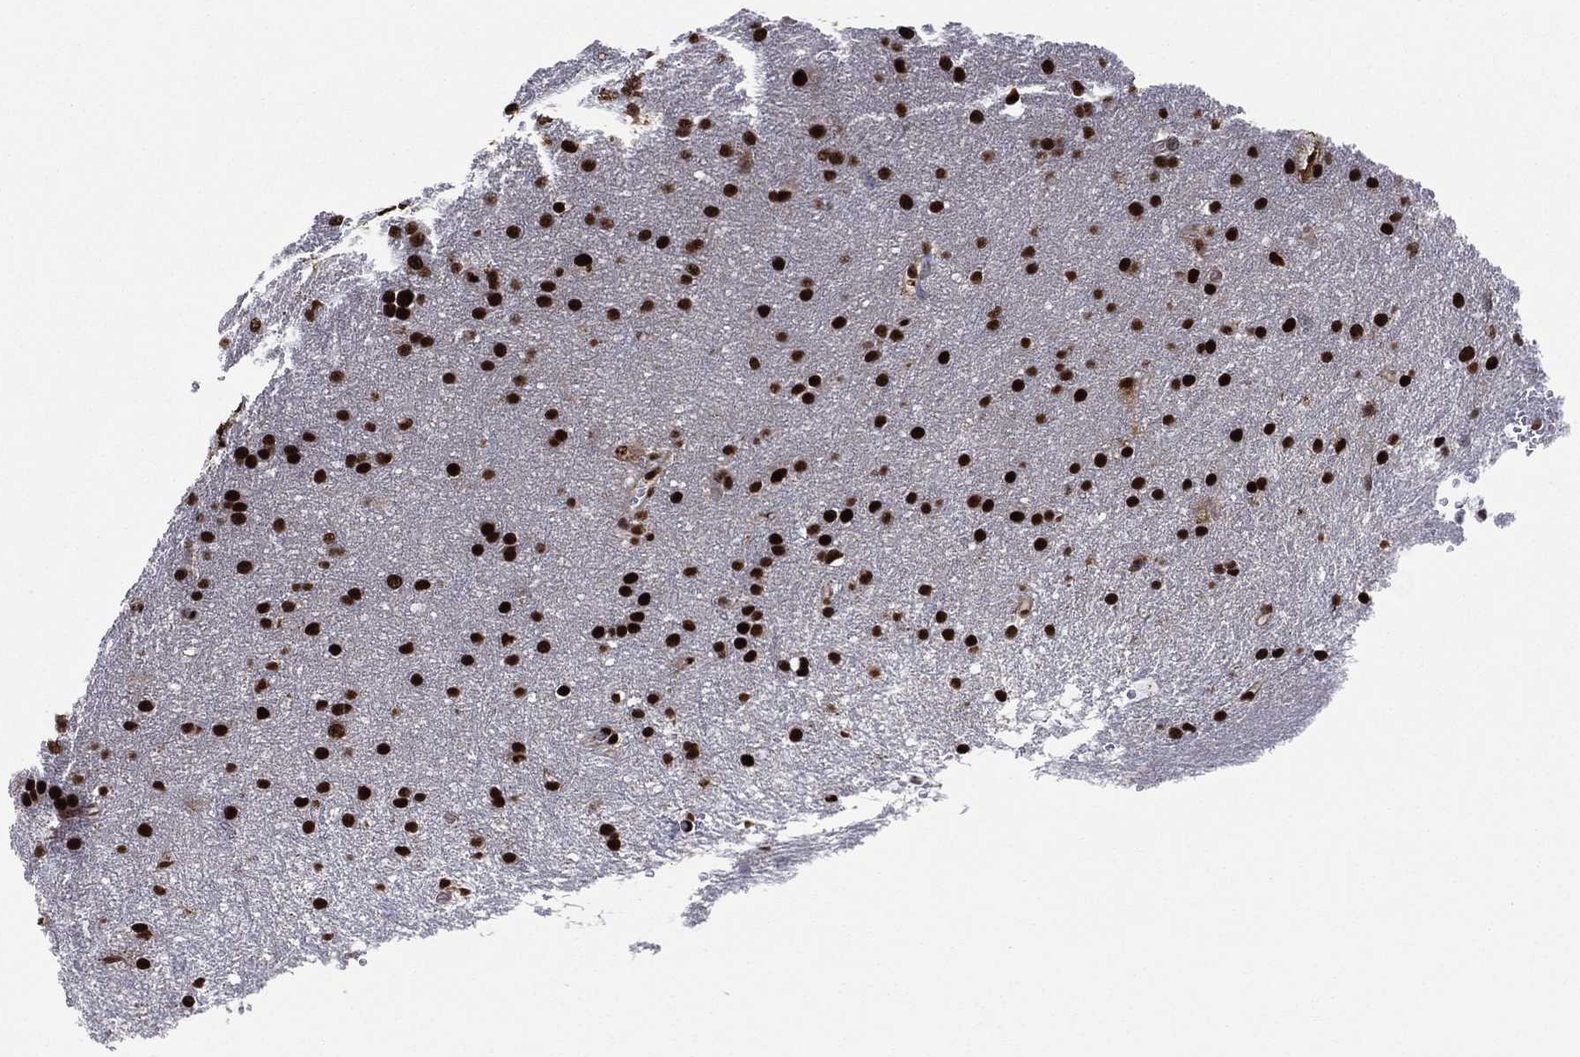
{"staining": {"intensity": "strong", "quantity": ">75%", "location": "nuclear"}, "tissue": "glioma", "cell_type": "Tumor cells", "image_type": "cancer", "snomed": [{"axis": "morphology", "description": "Glioma, malignant, Low grade"}, {"axis": "topography", "description": "Brain"}], "caption": "The immunohistochemical stain labels strong nuclear staining in tumor cells of malignant glioma (low-grade) tissue.", "gene": "TP53BP1", "patient": {"sex": "female", "age": 32}}